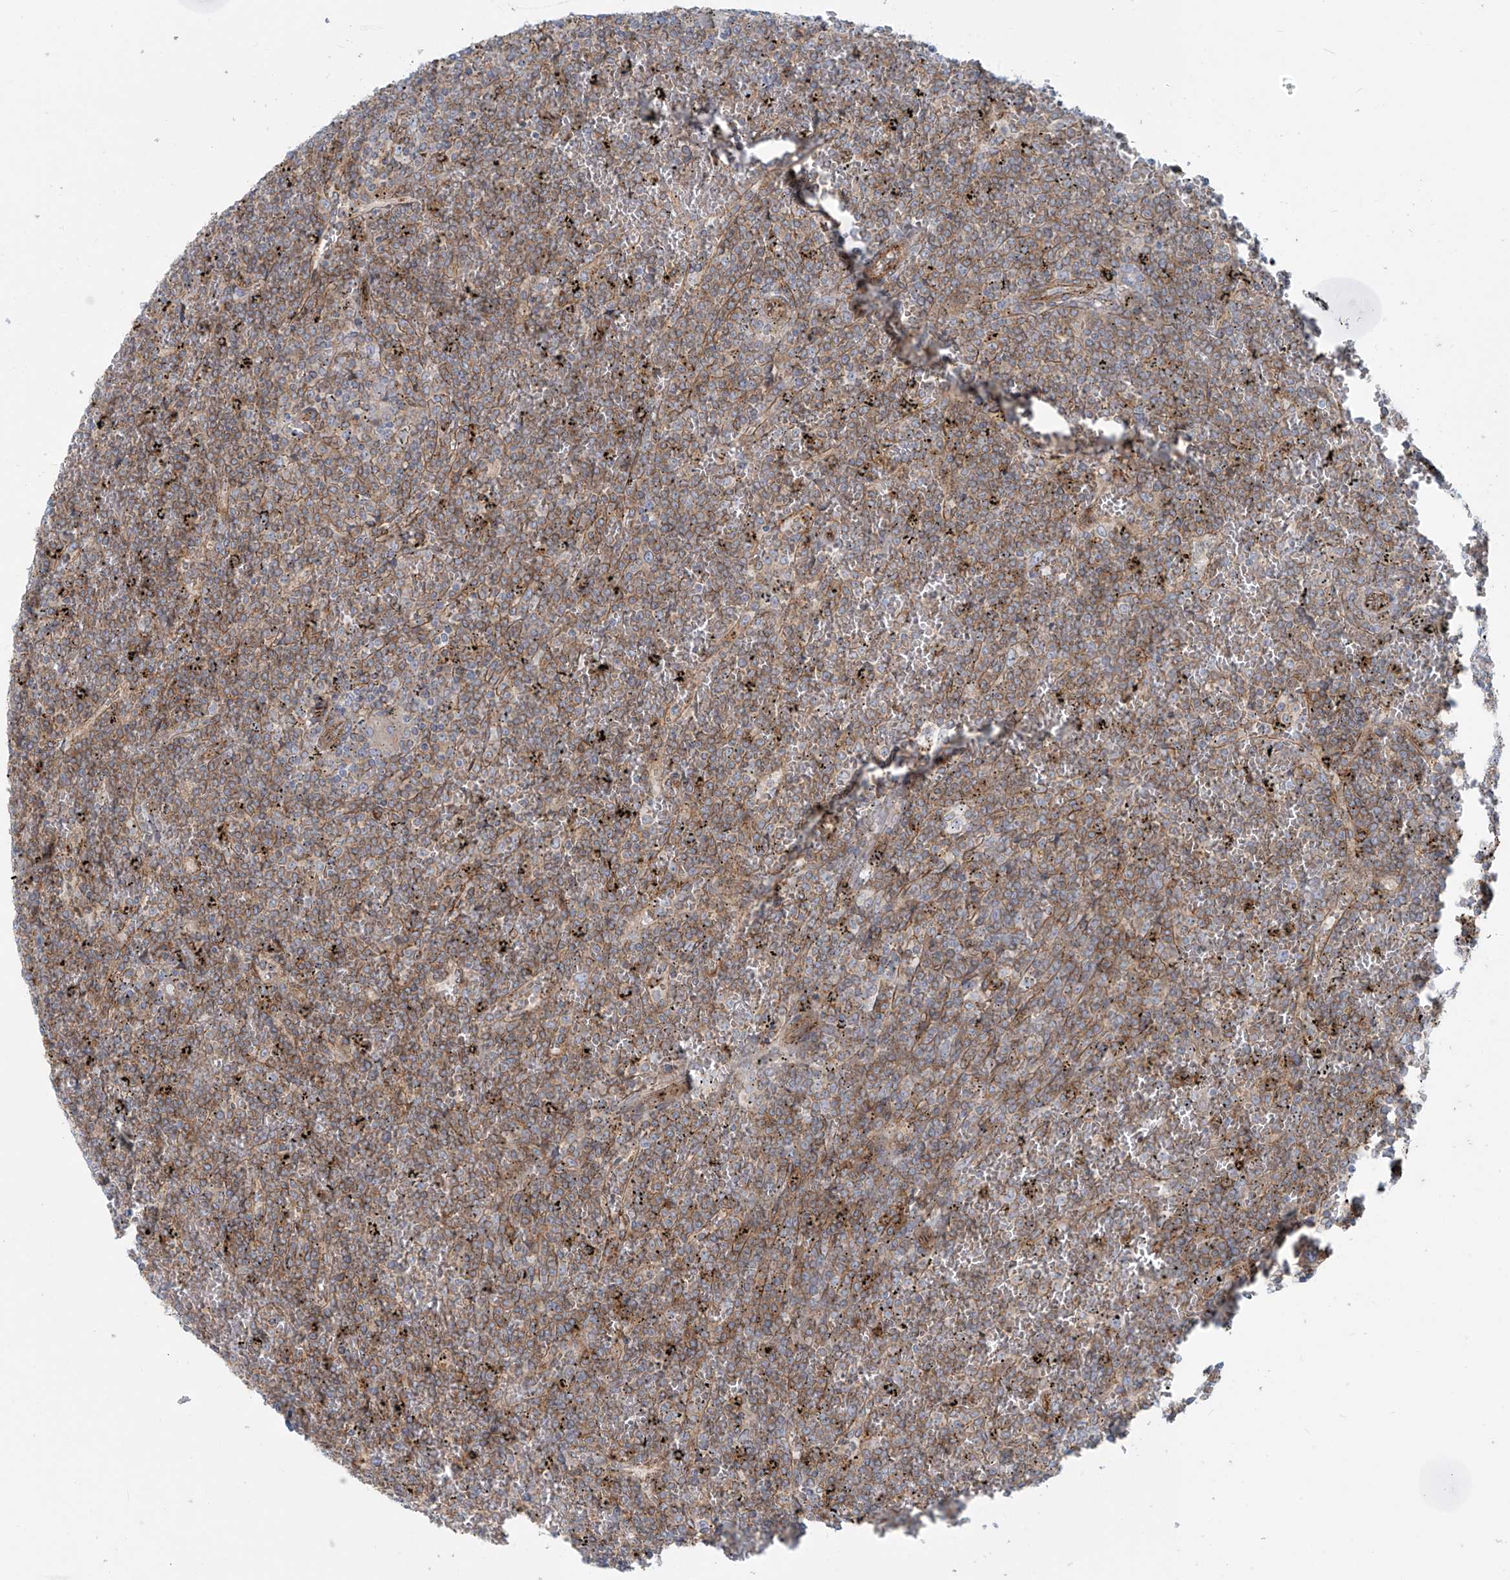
{"staining": {"intensity": "weak", "quantity": "25%-75%", "location": "cytoplasmic/membranous"}, "tissue": "lymphoma", "cell_type": "Tumor cells", "image_type": "cancer", "snomed": [{"axis": "morphology", "description": "Malignant lymphoma, non-Hodgkin's type, Low grade"}, {"axis": "topography", "description": "Spleen"}], "caption": "Low-grade malignant lymphoma, non-Hodgkin's type stained with immunohistochemistry demonstrates weak cytoplasmic/membranous expression in about 25%-75% of tumor cells.", "gene": "LZTS3", "patient": {"sex": "female", "age": 19}}